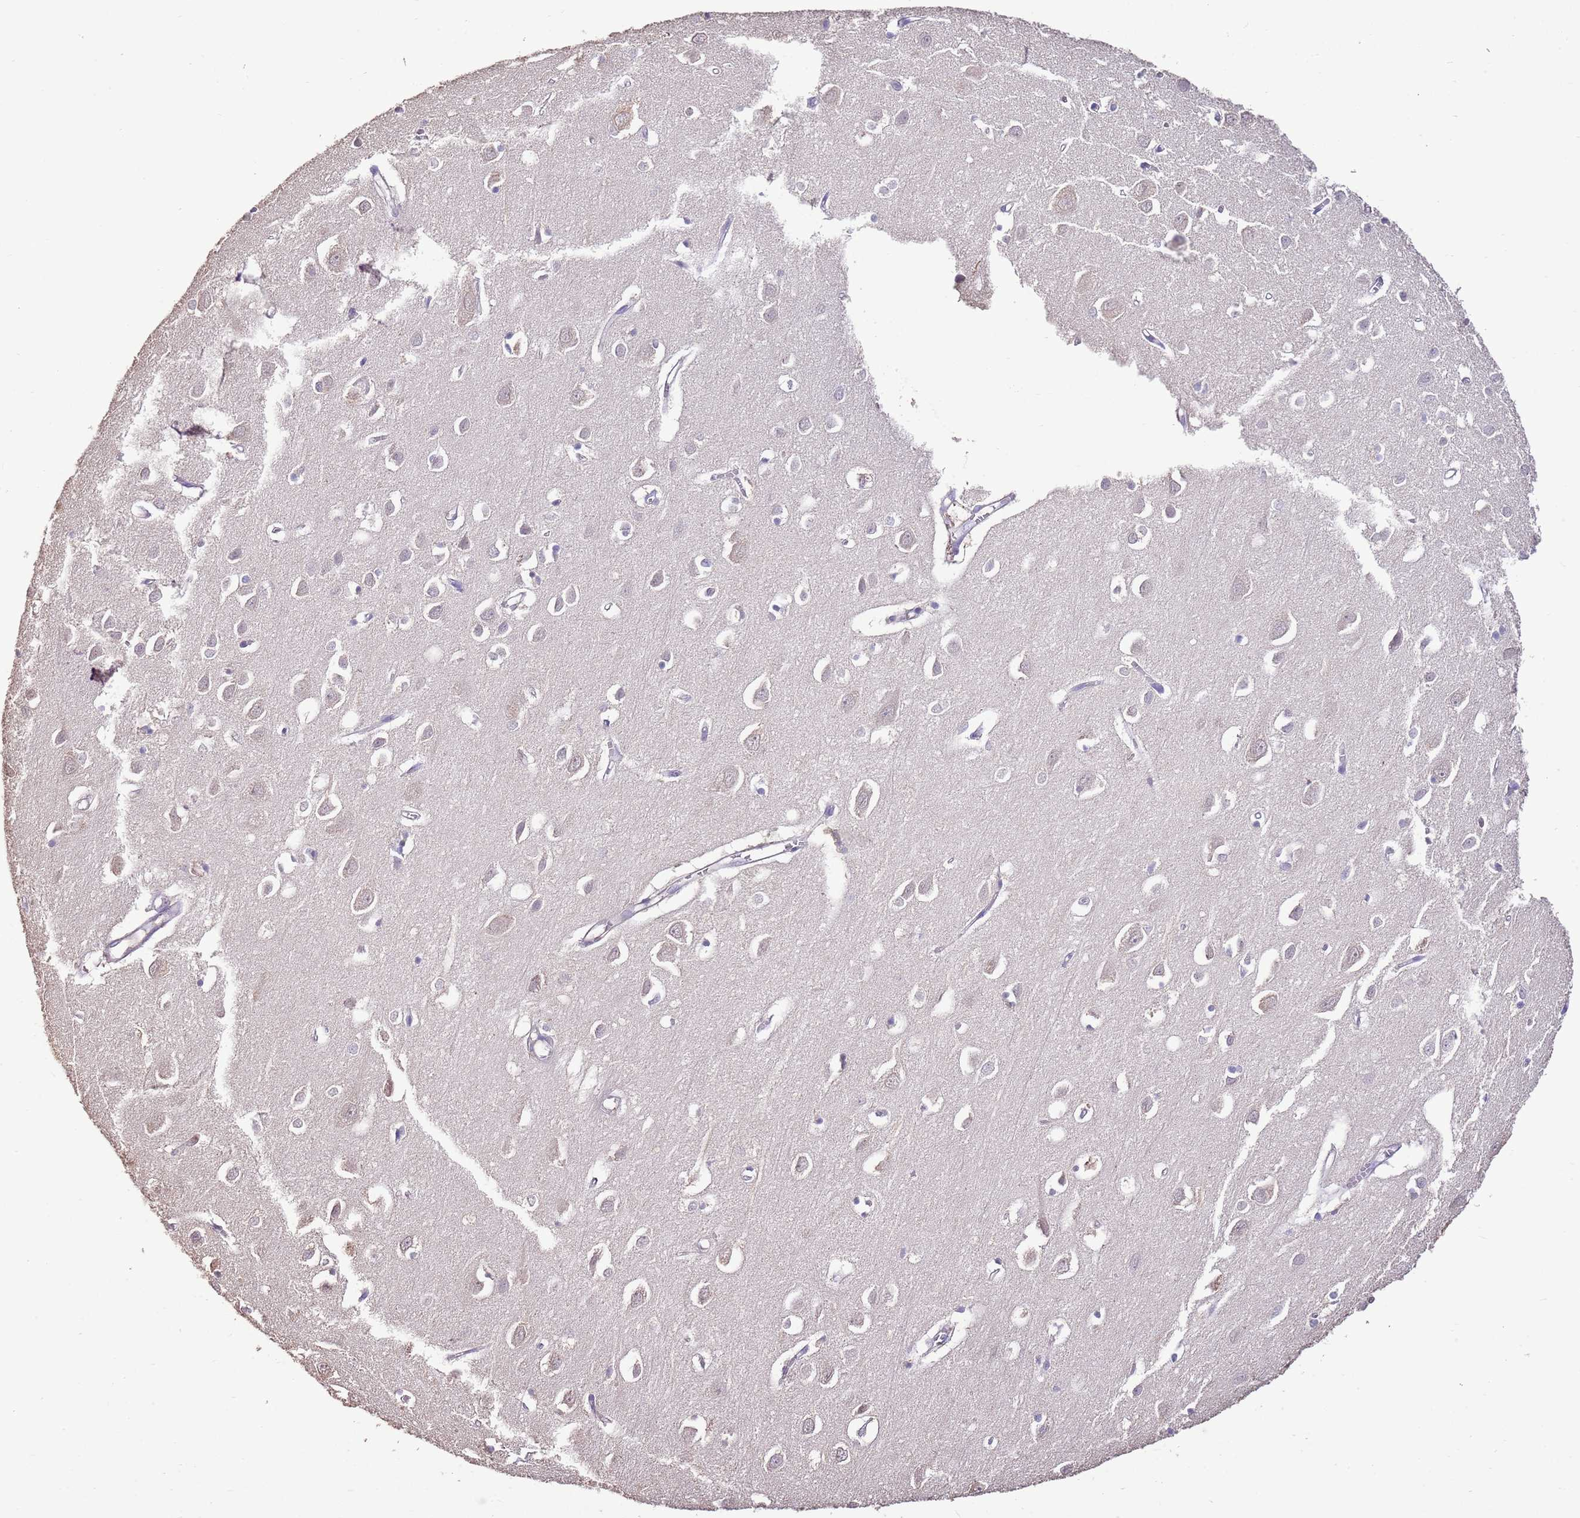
{"staining": {"intensity": "negative", "quantity": "none", "location": "none"}, "tissue": "cerebral cortex", "cell_type": "Endothelial cells", "image_type": "normal", "snomed": [{"axis": "morphology", "description": "Normal tissue, NOS"}, {"axis": "topography", "description": "Cerebral cortex"}], "caption": "IHC of benign human cerebral cortex demonstrates no staining in endothelial cells. (DAB (3,3'-diaminobenzidine) immunohistochemistry with hematoxylin counter stain).", "gene": "IZUMO4", "patient": {"sex": "female", "age": 64}}